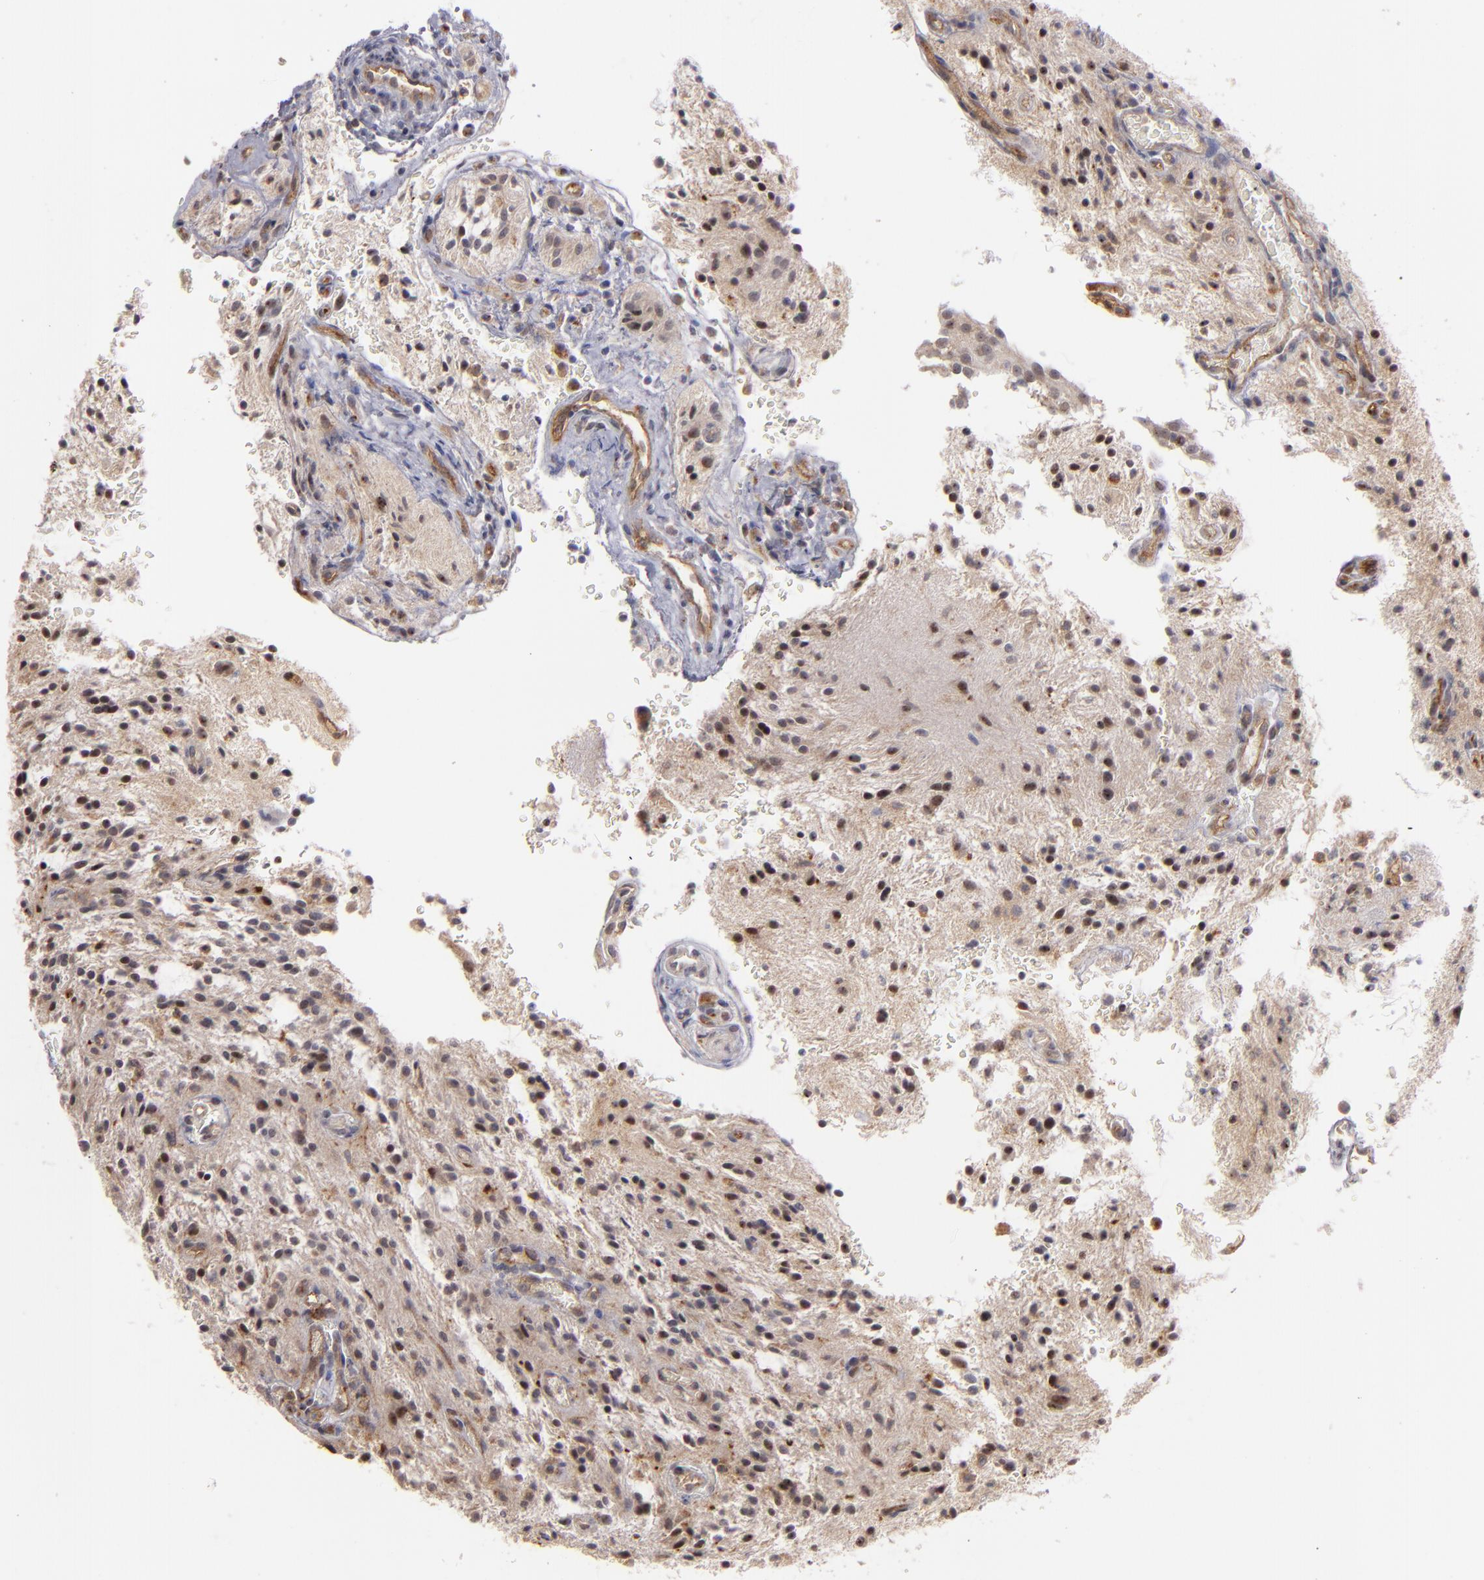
{"staining": {"intensity": "weak", "quantity": "<25%", "location": "nuclear"}, "tissue": "glioma", "cell_type": "Tumor cells", "image_type": "cancer", "snomed": [{"axis": "morphology", "description": "Glioma, malignant, NOS"}, {"axis": "topography", "description": "Cerebellum"}], "caption": "Photomicrograph shows no significant protein expression in tumor cells of glioma (malignant).", "gene": "STX3", "patient": {"sex": "female", "age": 10}}